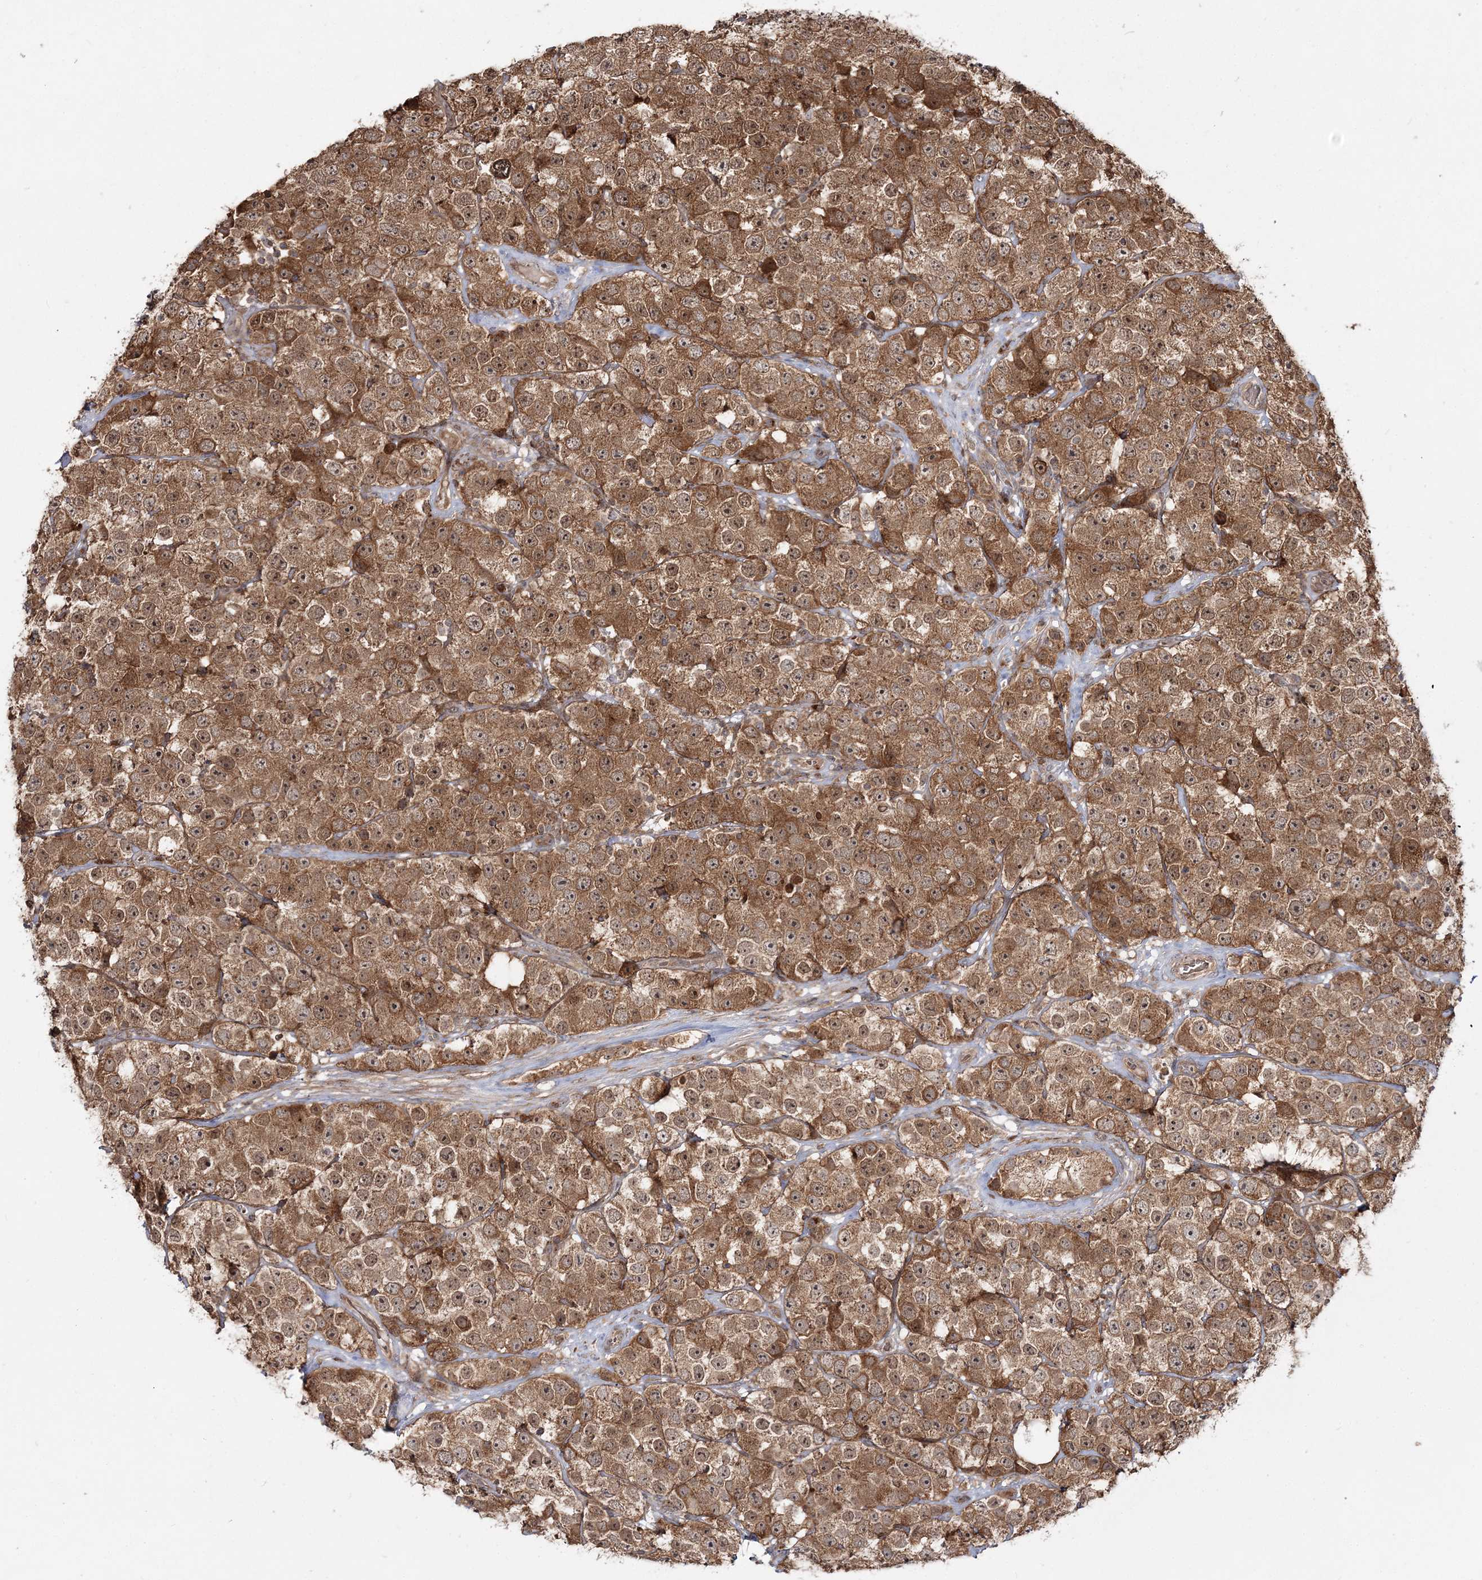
{"staining": {"intensity": "moderate", "quantity": ">75%", "location": "cytoplasmic/membranous"}, "tissue": "testis cancer", "cell_type": "Tumor cells", "image_type": "cancer", "snomed": [{"axis": "morphology", "description": "Seminoma, NOS"}, {"axis": "topography", "description": "Testis"}], "caption": "This micrograph shows seminoma (testis) stained with immunohistochemistry (IHC) to label a protein in brown. The cytoplasmic/membranous of tumor cells show moderate positivity for the protein. Nuclei are counter-stained blue.", "gene": "MOCS2", "patient": {"sex": "male", "age": 28}}